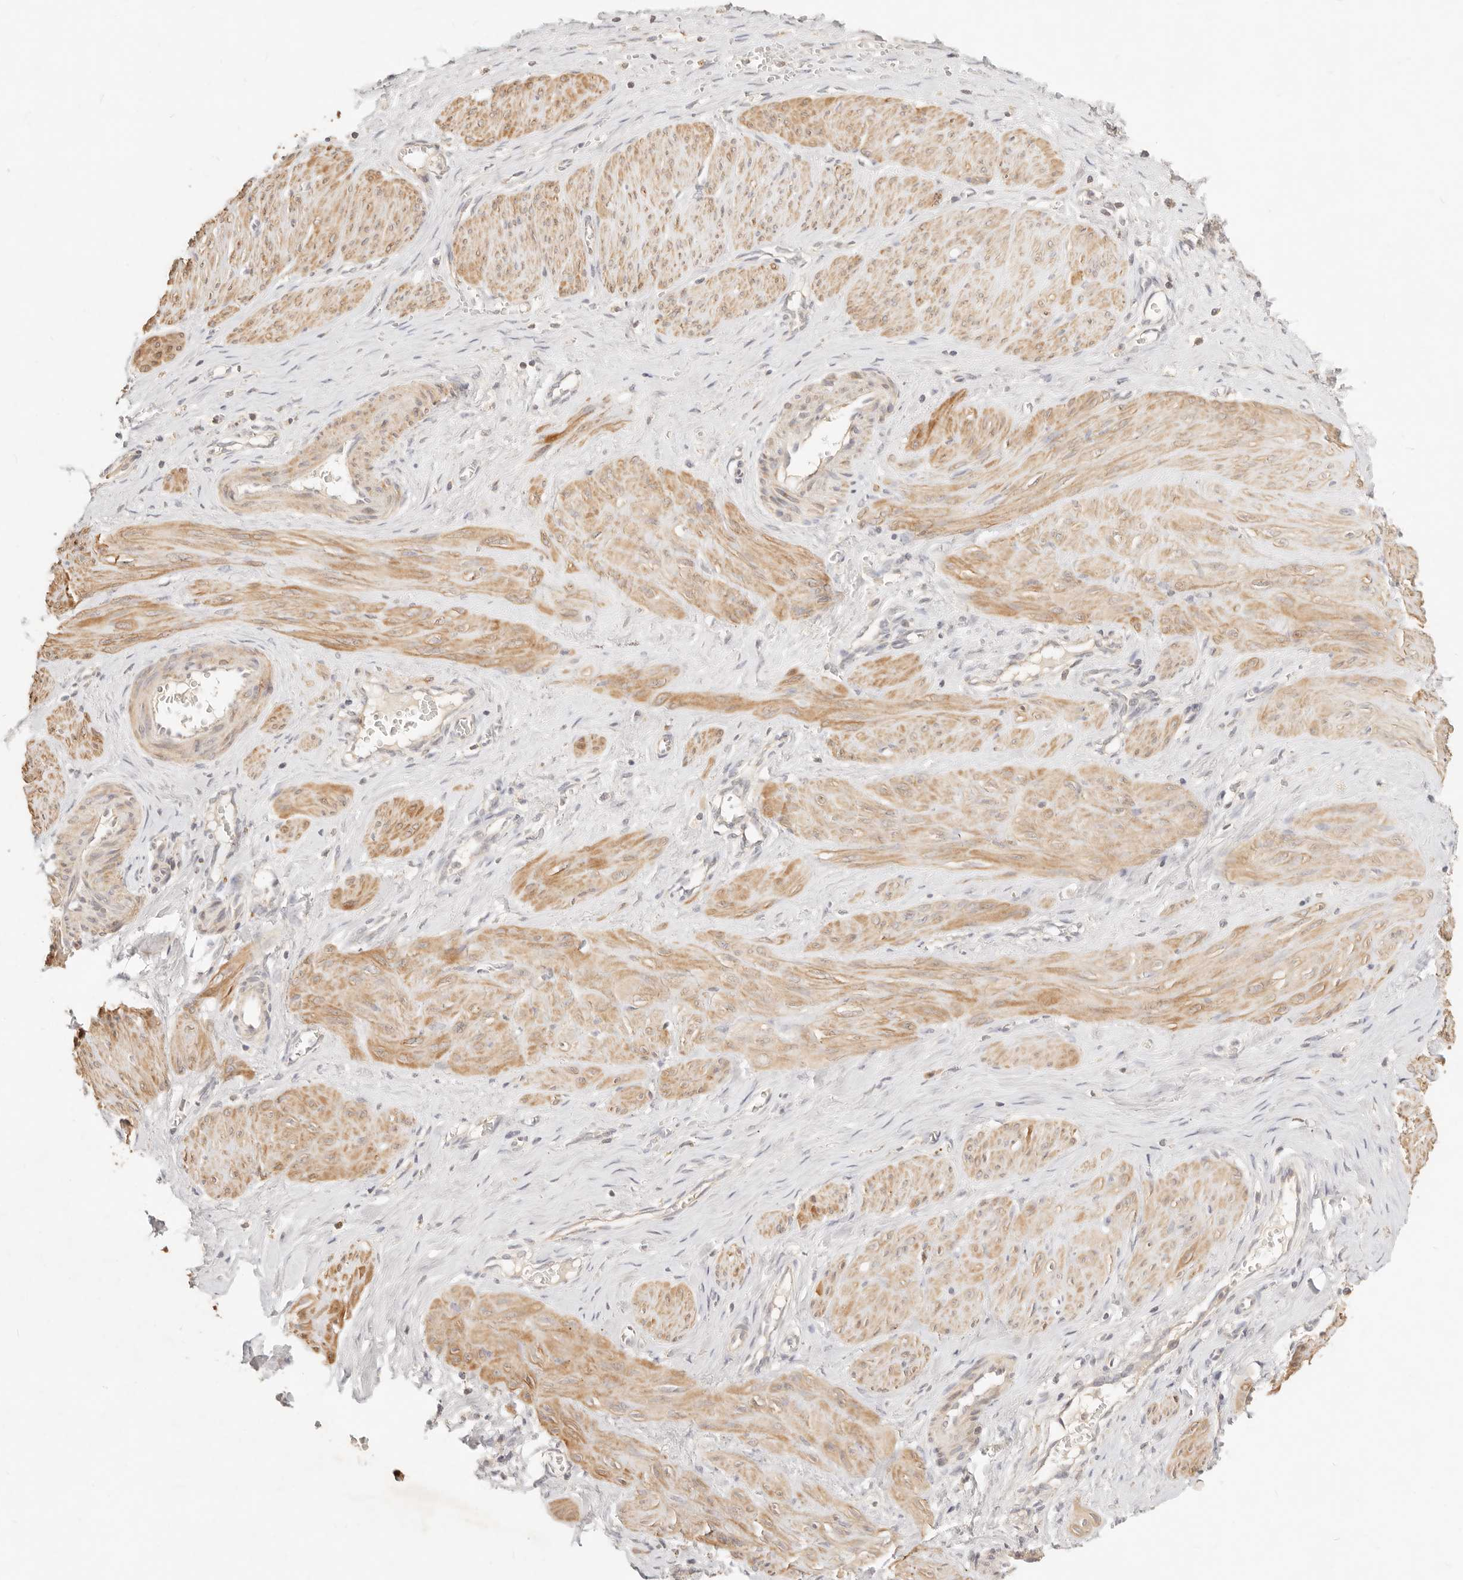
{"staining": {"intensity": "moderate", "quantity": ">75%", "location": "cytoplasmic/membranous"}, "tissue": "smooth muscle", "cell_type": "Smooth muscle cells", "image_type": "normal", "snomed": [{"axis": "morphology", "description": "Normal tissue, NOS"}, {"axis": "topography", "description": "Endometrium"}], "caption": "A brown stain shows moderate cytoplasmic/membranous positivity of a protein in smooth muscle cells of normal human smooth muscle.", "gene": "RUBCNL", "patient": {"sex": "female", "age": 33}}